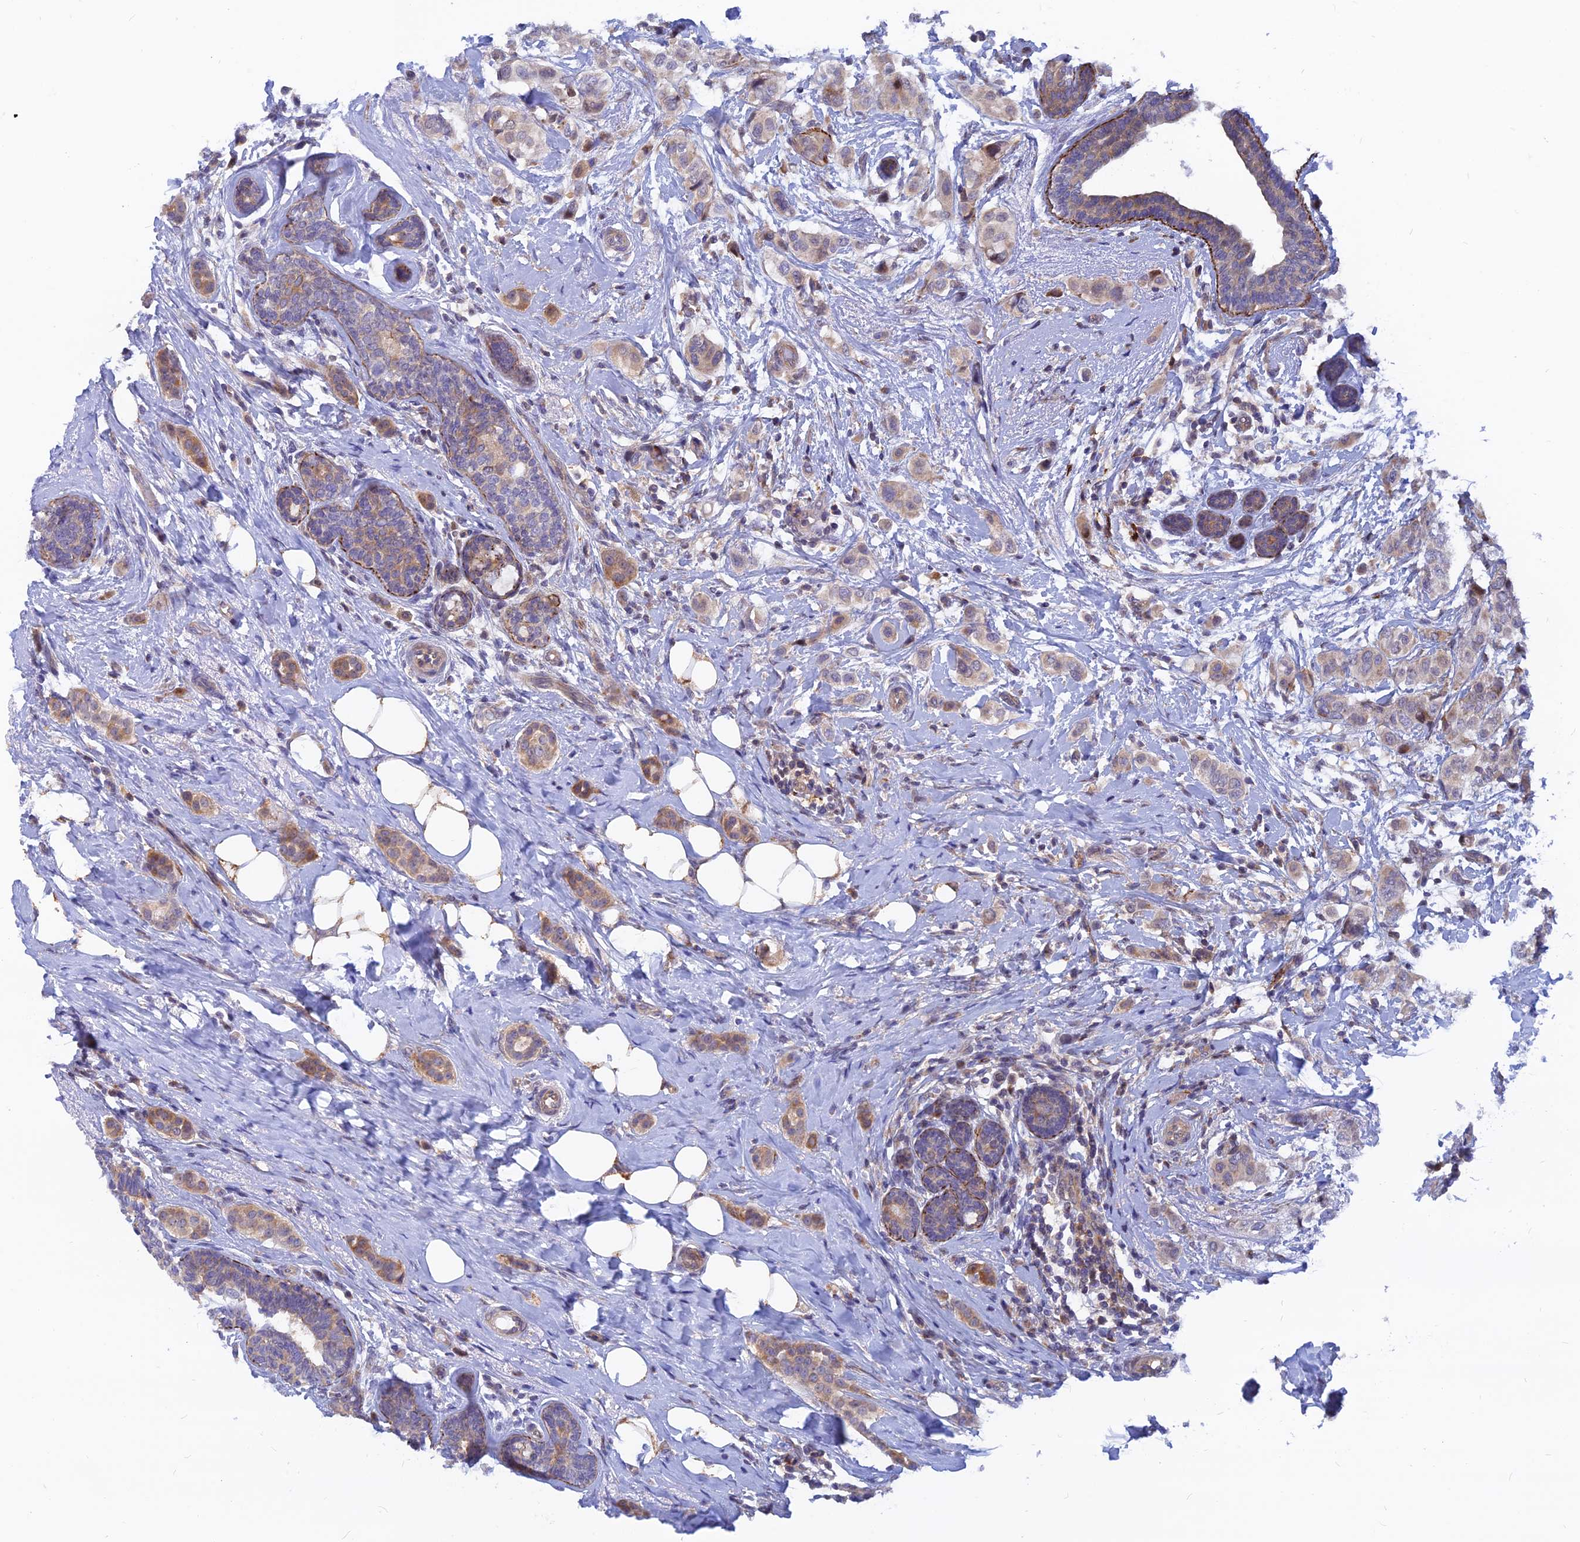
{"staining": {"intensity": "weak", "quantity": "25%-75%", "location": "cytoplasmic/membranous"}, "tissue": "breast cancer", "cell_type": "Tumor cells", "image_type": "cancer", "snomed": [{"axis": "morphology", "description": "Lobular carcinoma"}, {"axis": "topography", "description": "Breast"}], "caption": "Immunohistochemical staining of breast lobular carcinoma displays weak cytoplasmic/membranous protein positivity in about 25%-75% of tumor cells.", "gene": "DNAJC16", "patient": {"sex": "female", "age": 51}}